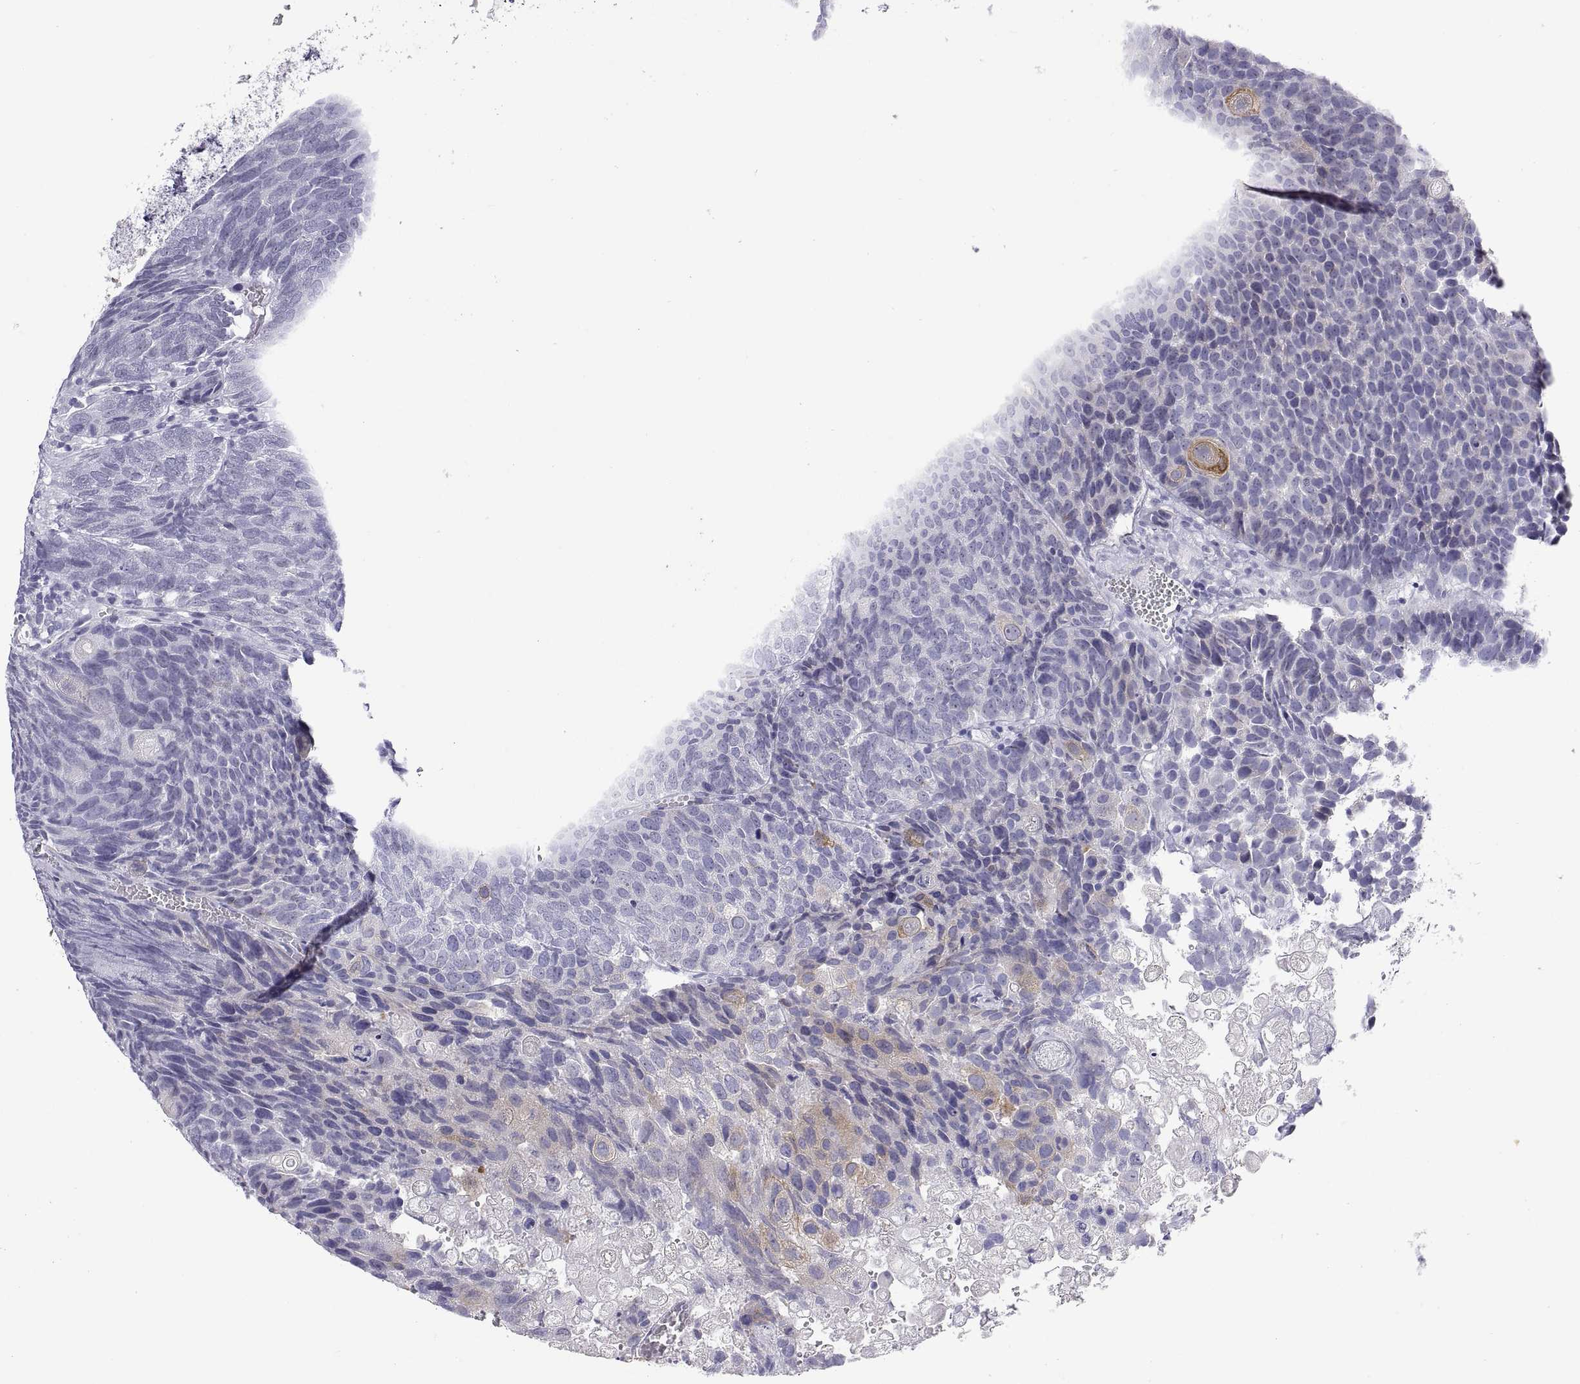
{"staining": {"intensity": "negative", "quantity": "none", "location": "none"}, "tissue": "urothelial cancer", "cell_type": "Tumor cells", "image_type": "cancer", "snomed": [{"axis": "morphology", "description": "Urothelial carcinoma, Low grade"}, {"axis": "topography", "description": "Urinary bladder"}], "caption": "Low-grade urothelial carcinoma stained for a protein using immunohistochemistry reveals no expression tumor cells.", "gene": "VSX2", "patient": {"sex": "female", "age": 62}}